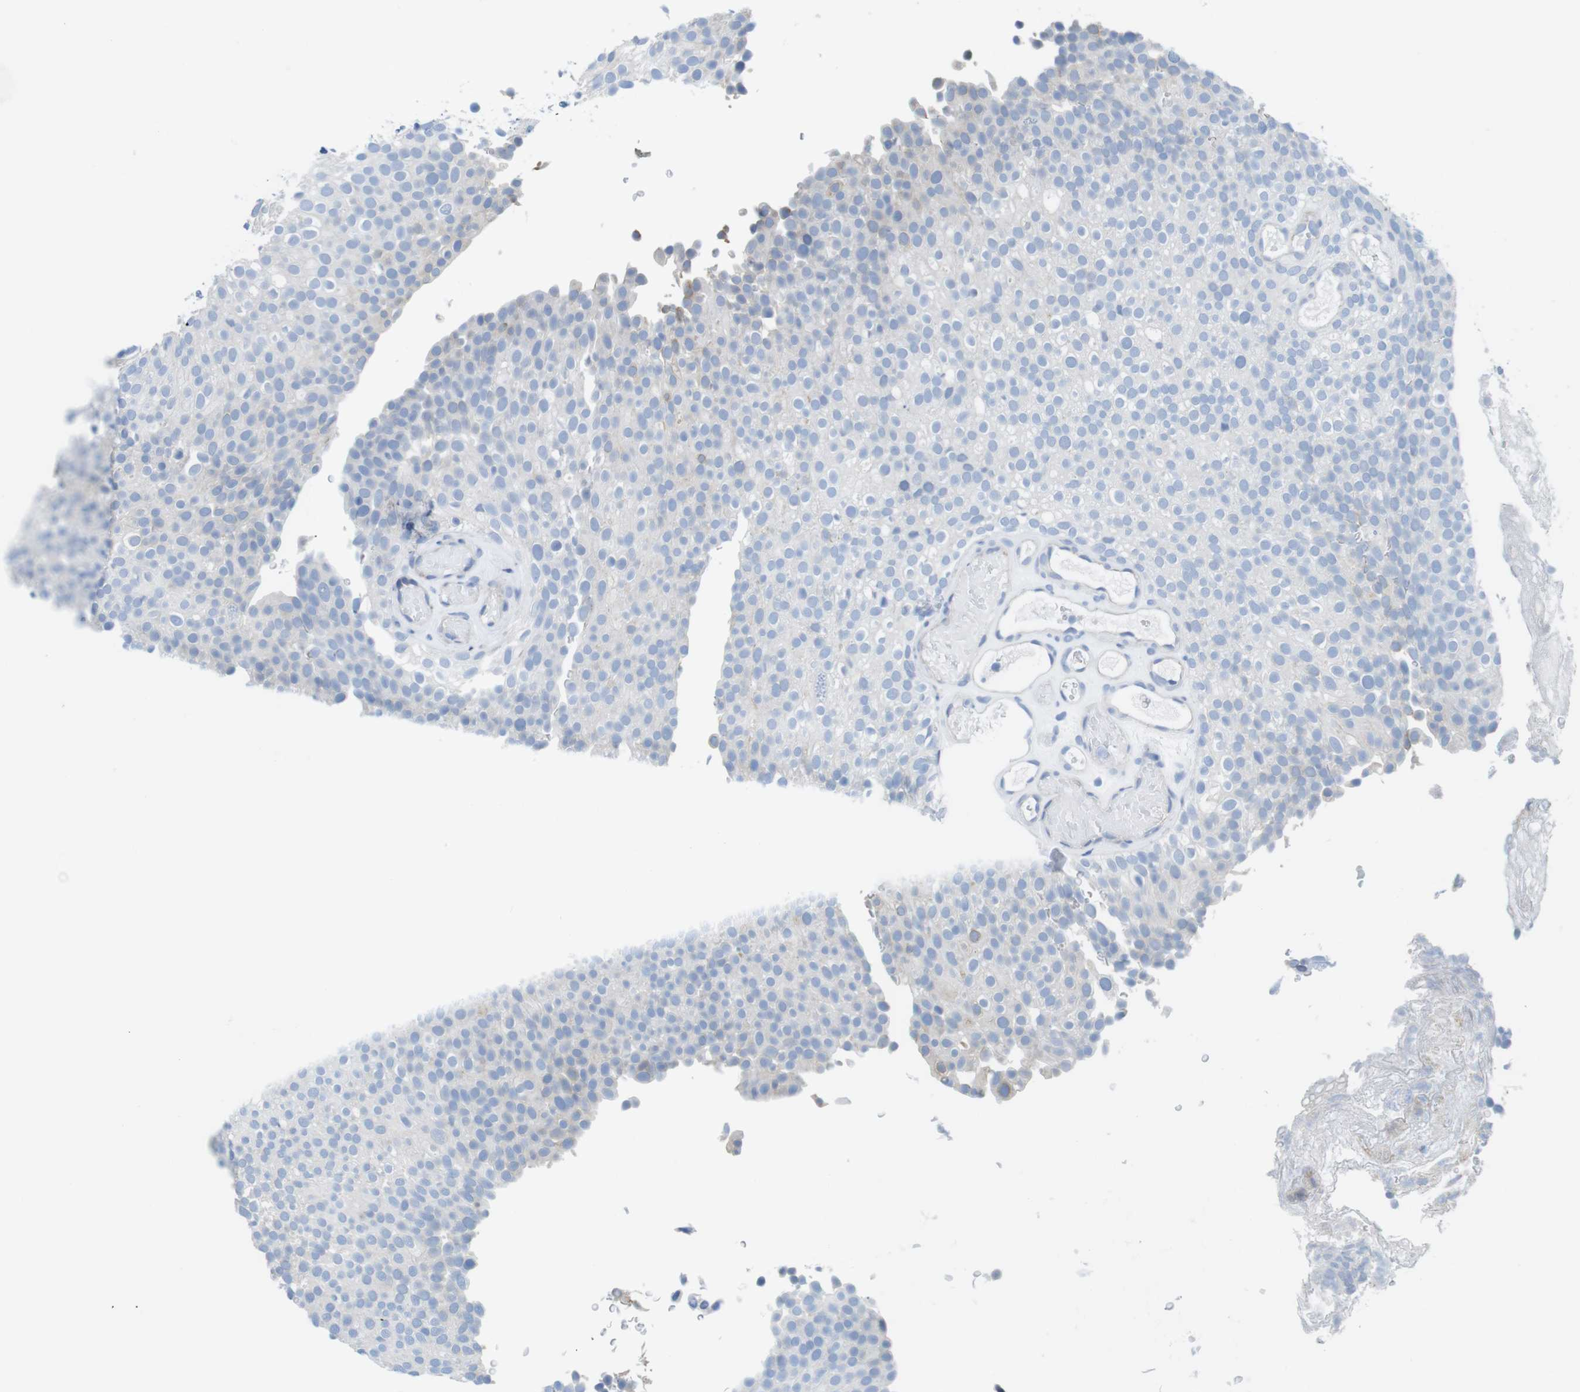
{"staining": {"intensity": "negative", "quantity": "none", "location": "none"}, "tissue": "urothelial cancer", "cell_type": "Tumor cells", "image_type": "cancer", "snomed": [{"axis": "morphology", "description": "Urothelial carcinoma, Low grade"}, {"axis": "topography", "description": "Urinary bladder"}], "caption": "There is no significant staining in tumor cells of urothelial carcinoma (low-grade).", "gene": "CDH8", "patient": {"sex": "male", "age": 78}}